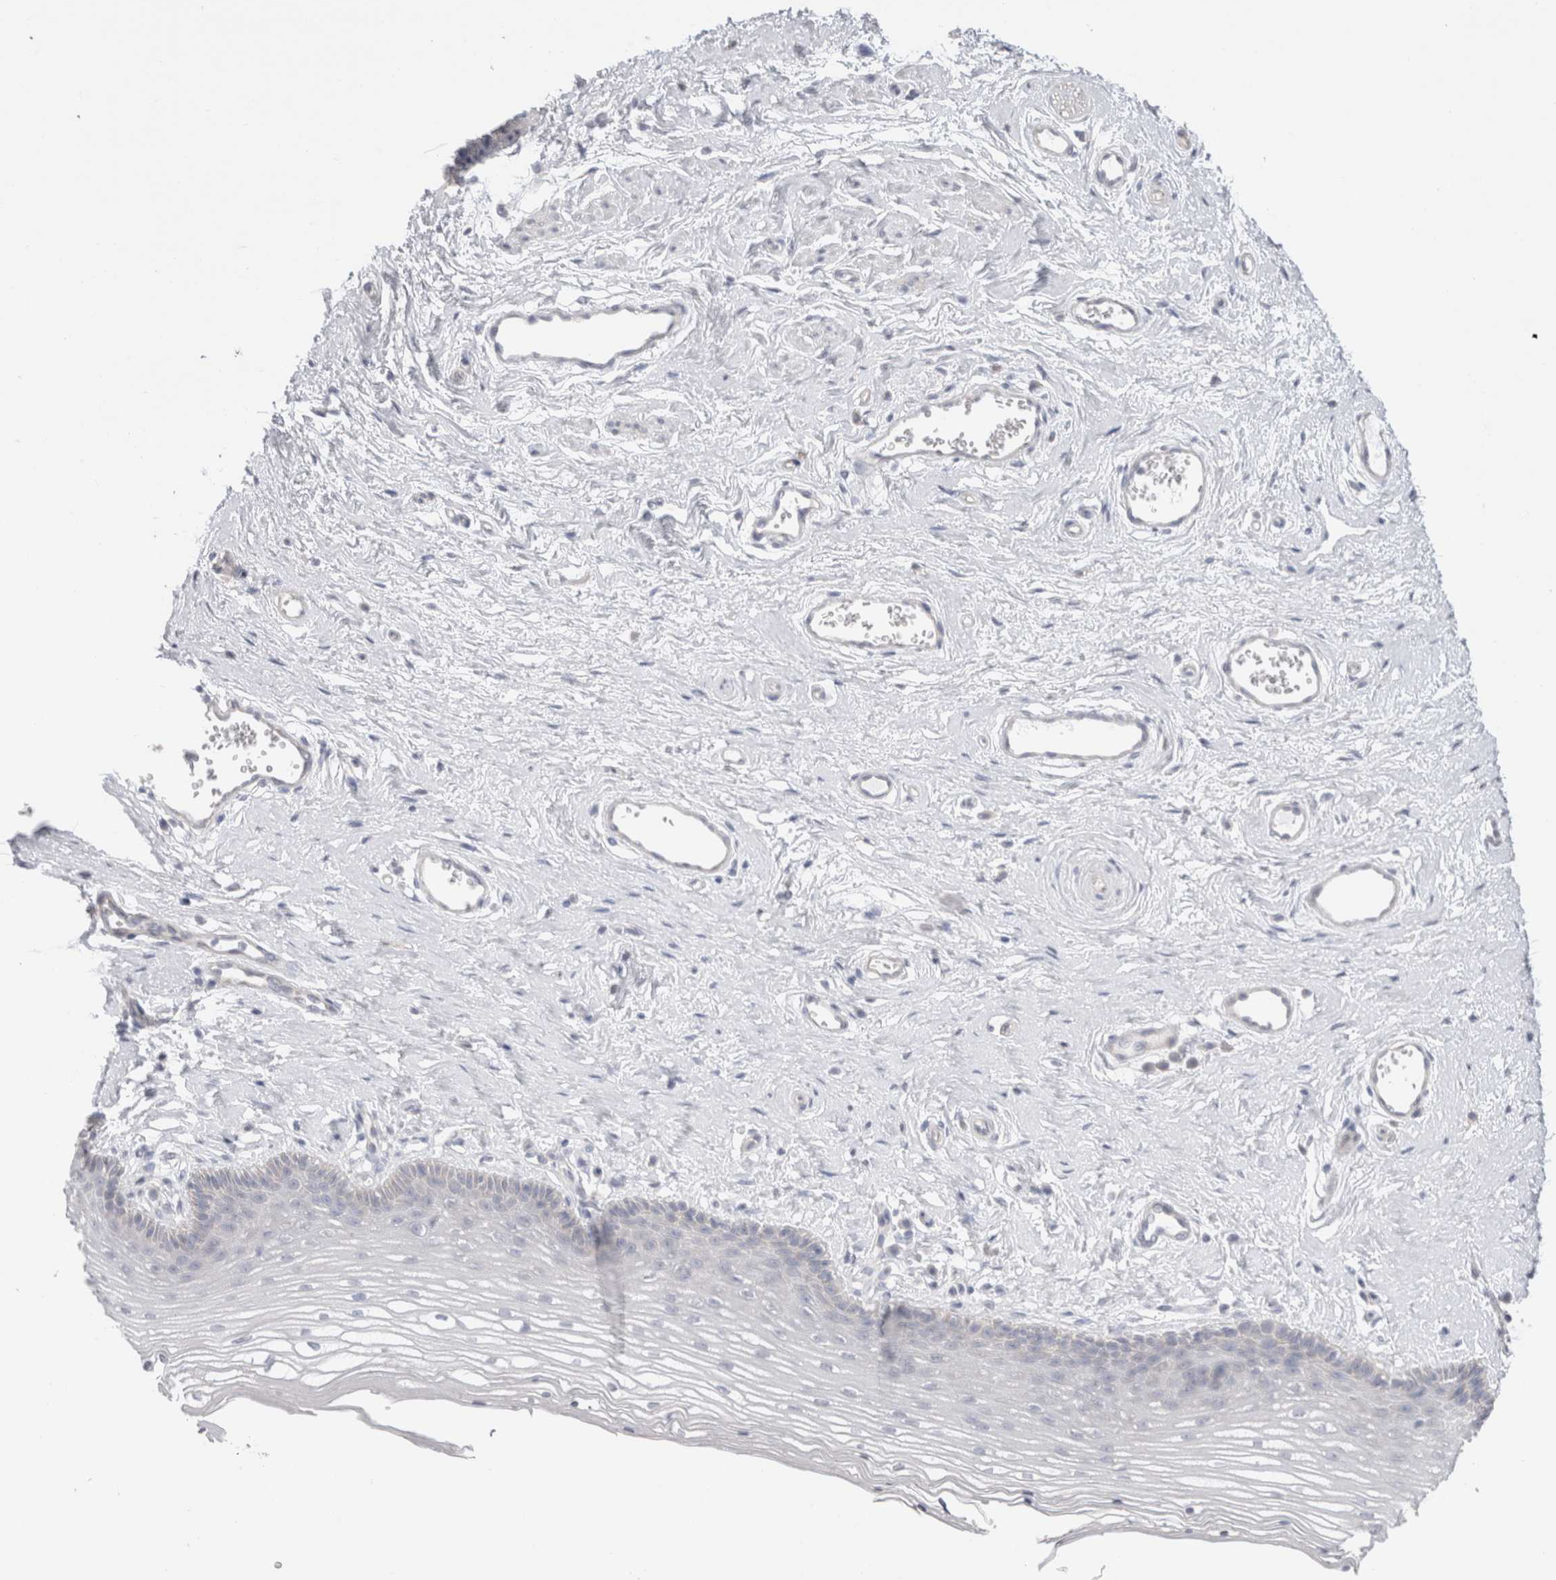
{"staining": {"intensity": "negative", "quantity": "none", "location": "none"}, "tissue": "vagina", "cell_type": "Squamous epithelial cells", "image_type": "normal", "snomed": [{"axis": "morphology", "description": "Normal tissue, NOS"}, {"axis": "topography", "description": "Vagina"}], "caption": "There is no significant positivity in squamous epithelial cells of vagina. Nuclei are stained in blue.", "gene": "DMD", "patient": {"sex": "female", "age": 46}}